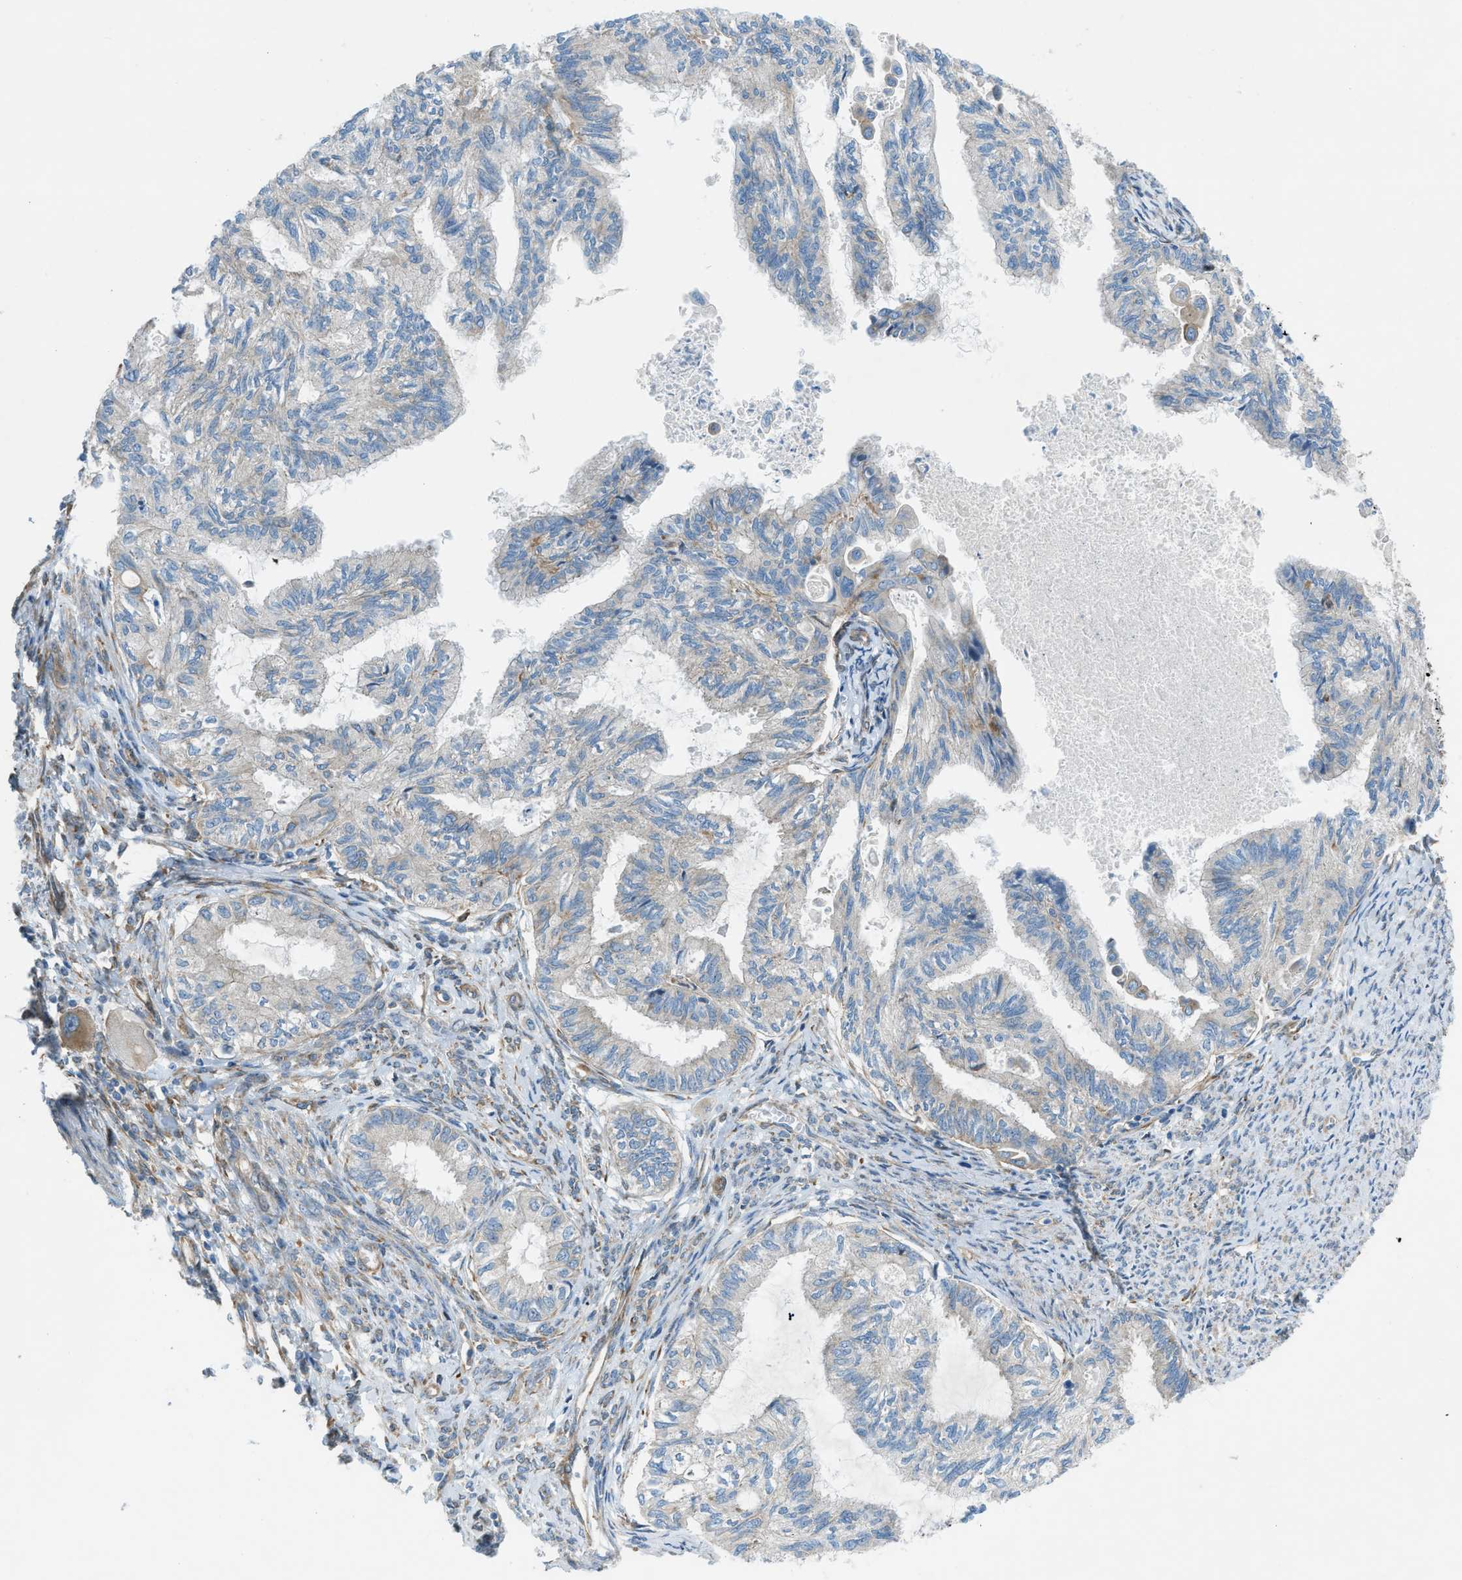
{"staining": {"intensity": "negative", "quantity": "none", "location": "none"}, "tissue": "cervical cancer", "cell_type": "Tumor cells", "image_type": "cancer", "snomed": [{"axis": "morphology", "description": "Normal tissue, NOS"}, {"axis": "morphology", "description": "Adenocarcinoma, NOS"}, {"axis": "topography", "description": "Cervix"}, {"axis": "topography", "description": "Endometrium"}], "caption": "Tumor cells show no significant positivity in cervical adenocarcinoma.", "gene": "DMAC1", "patient": {"sex": "female", "age": 86}}